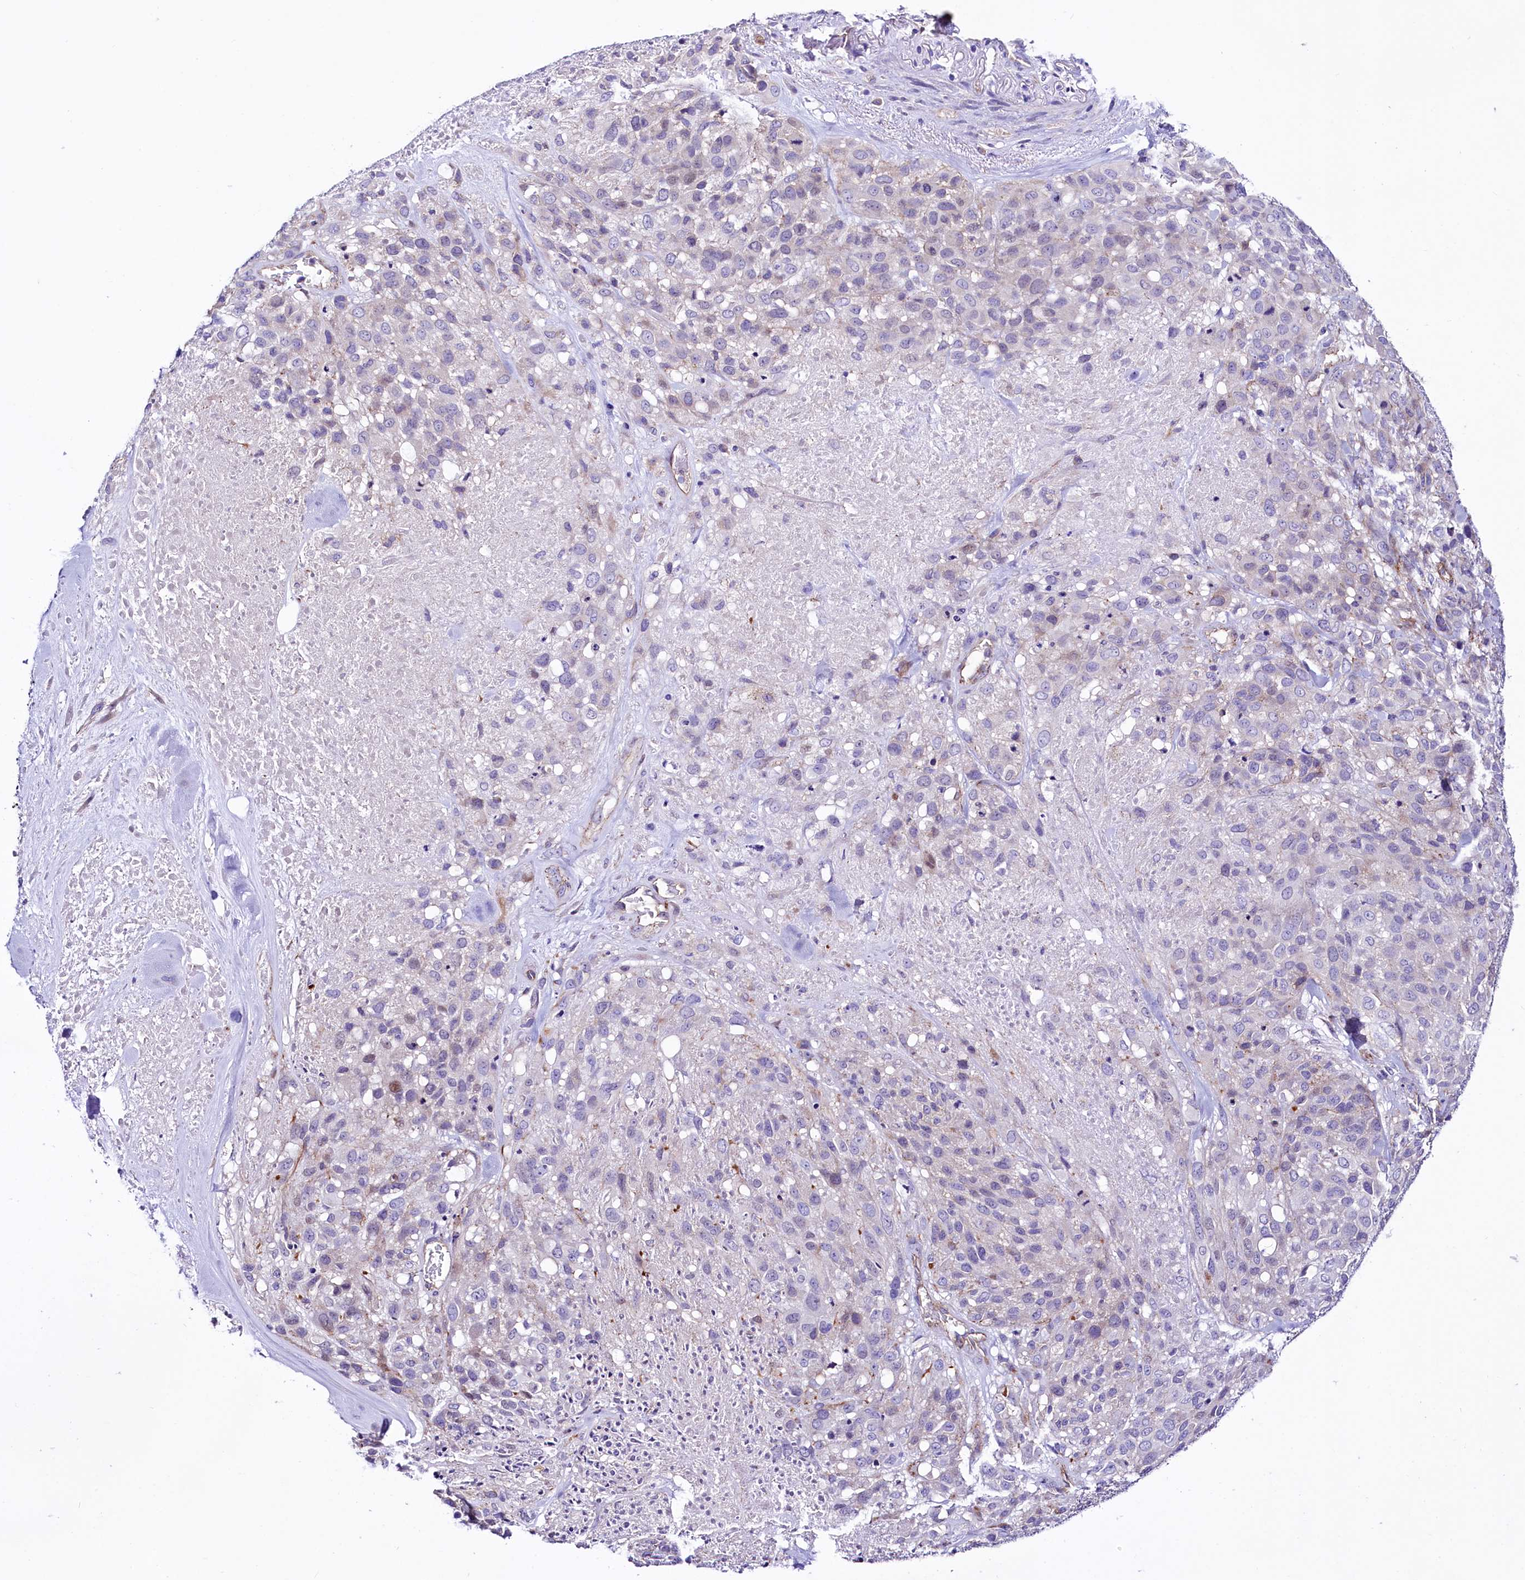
{"staining": {"intensity": "negative", "quantity": "none", "location": "none"}, "tissue": "melanoma", "cell_type": "Tumor cells", "image_type": "cancer", "snomed": [{"axis": "morphology", "description": "Malignant melanoma, Metastatic site"}, {"axis": "topography", "description": "Skin"}], "caption": "Micrograph shows no significant protein expression in tumor cells of malignant melanoma (metastatic site).", "gene": "SLF1", "patient": {"sex": "female", "age": 81}}